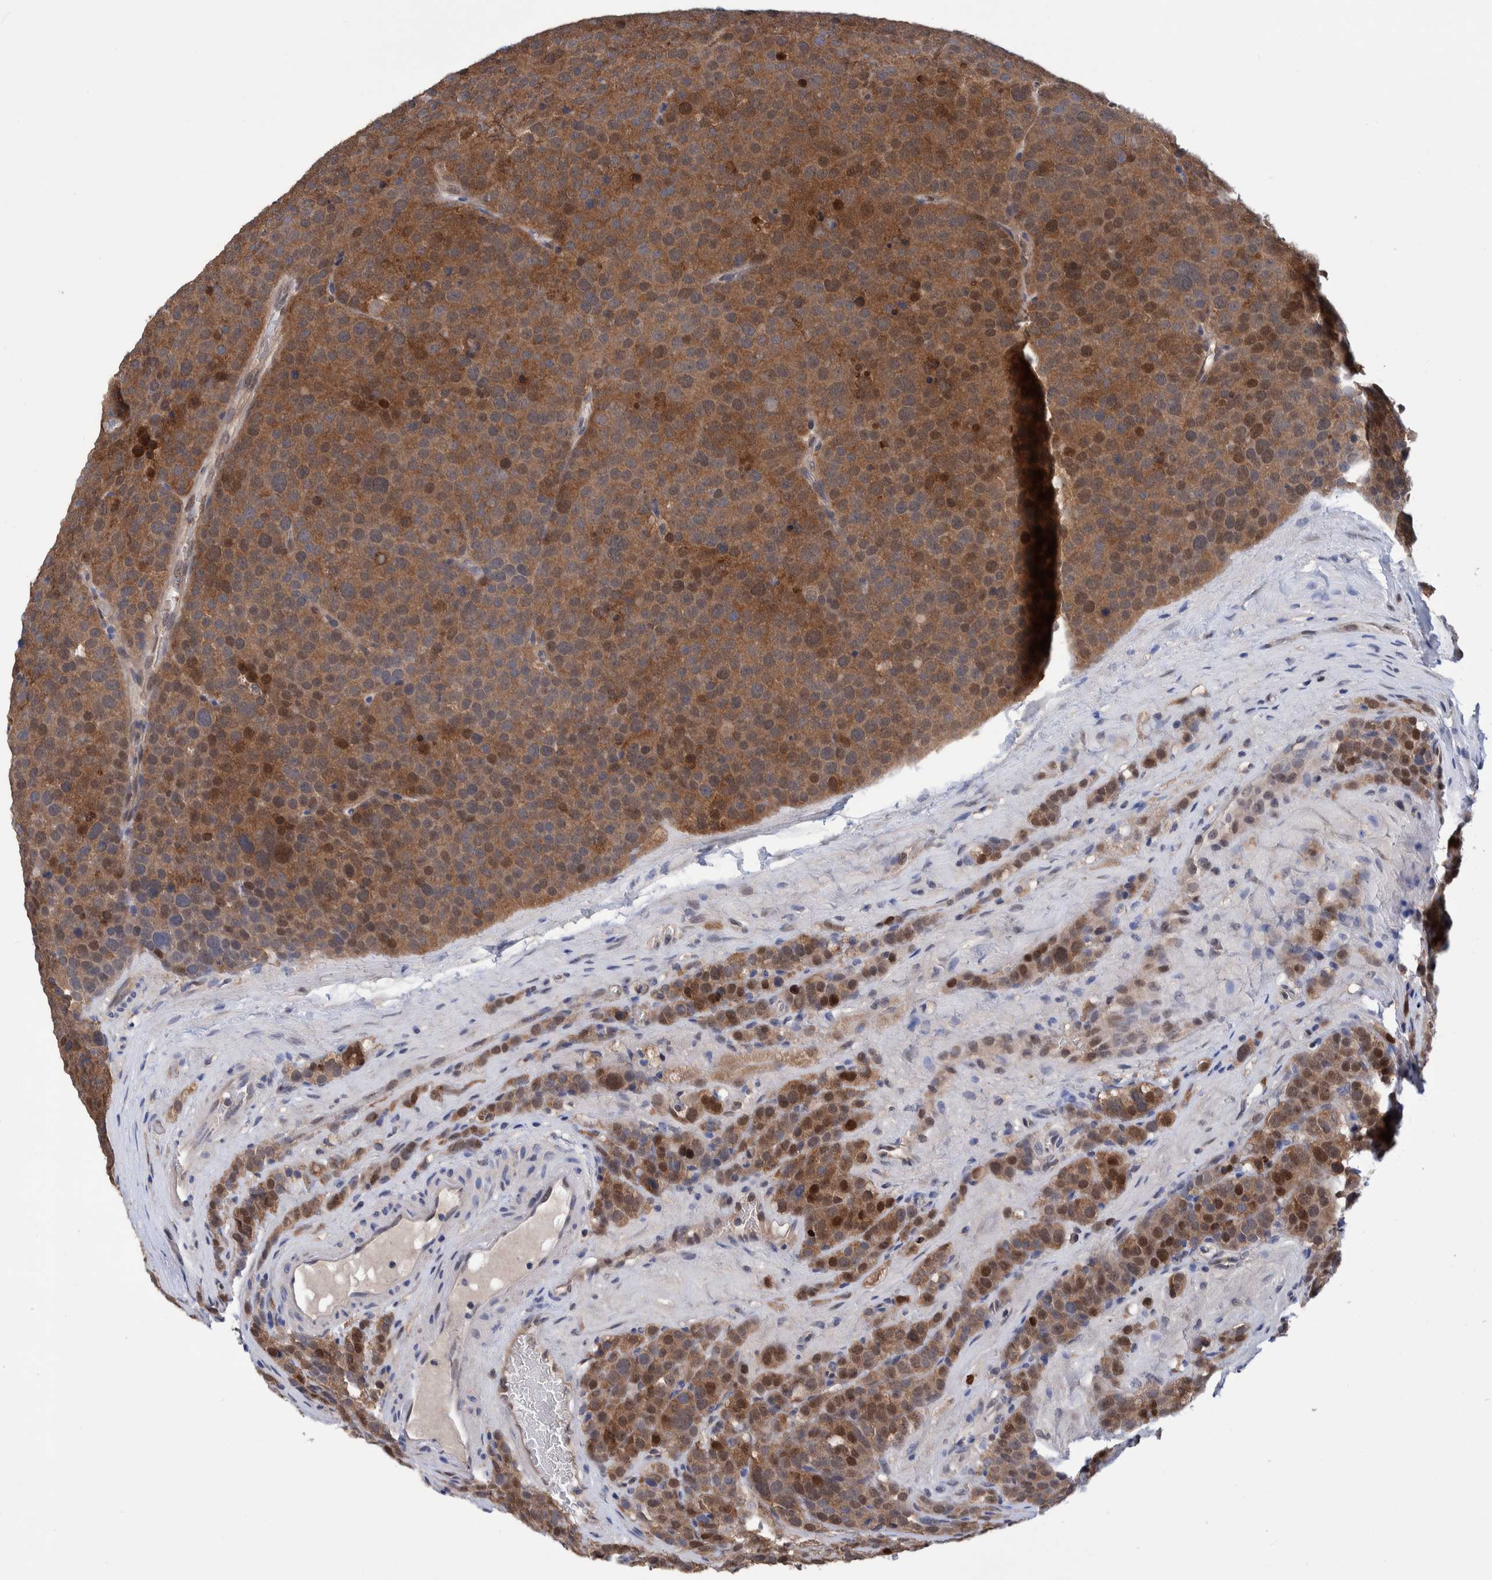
{"staining": {"intensity": "strong", "quantity": ">75%", "location": "cytoplasmic/membranous"}, "tissue": "testis cancer", "cell_type": "Tumor cells", "image_type": "cancer", "snomed": [{"axis": "morphology", "description": "Seminoma, NOS"}, {"axis": "topography", "description": "Testis"}], "caption": "Seminoma (testis) stained with immunohistochemistry shows strong cytoplasmic/membranous staining in about >75% of tumor cells.", "gene": "PFAS", "patient": {"sex": "male", "age": 71}}